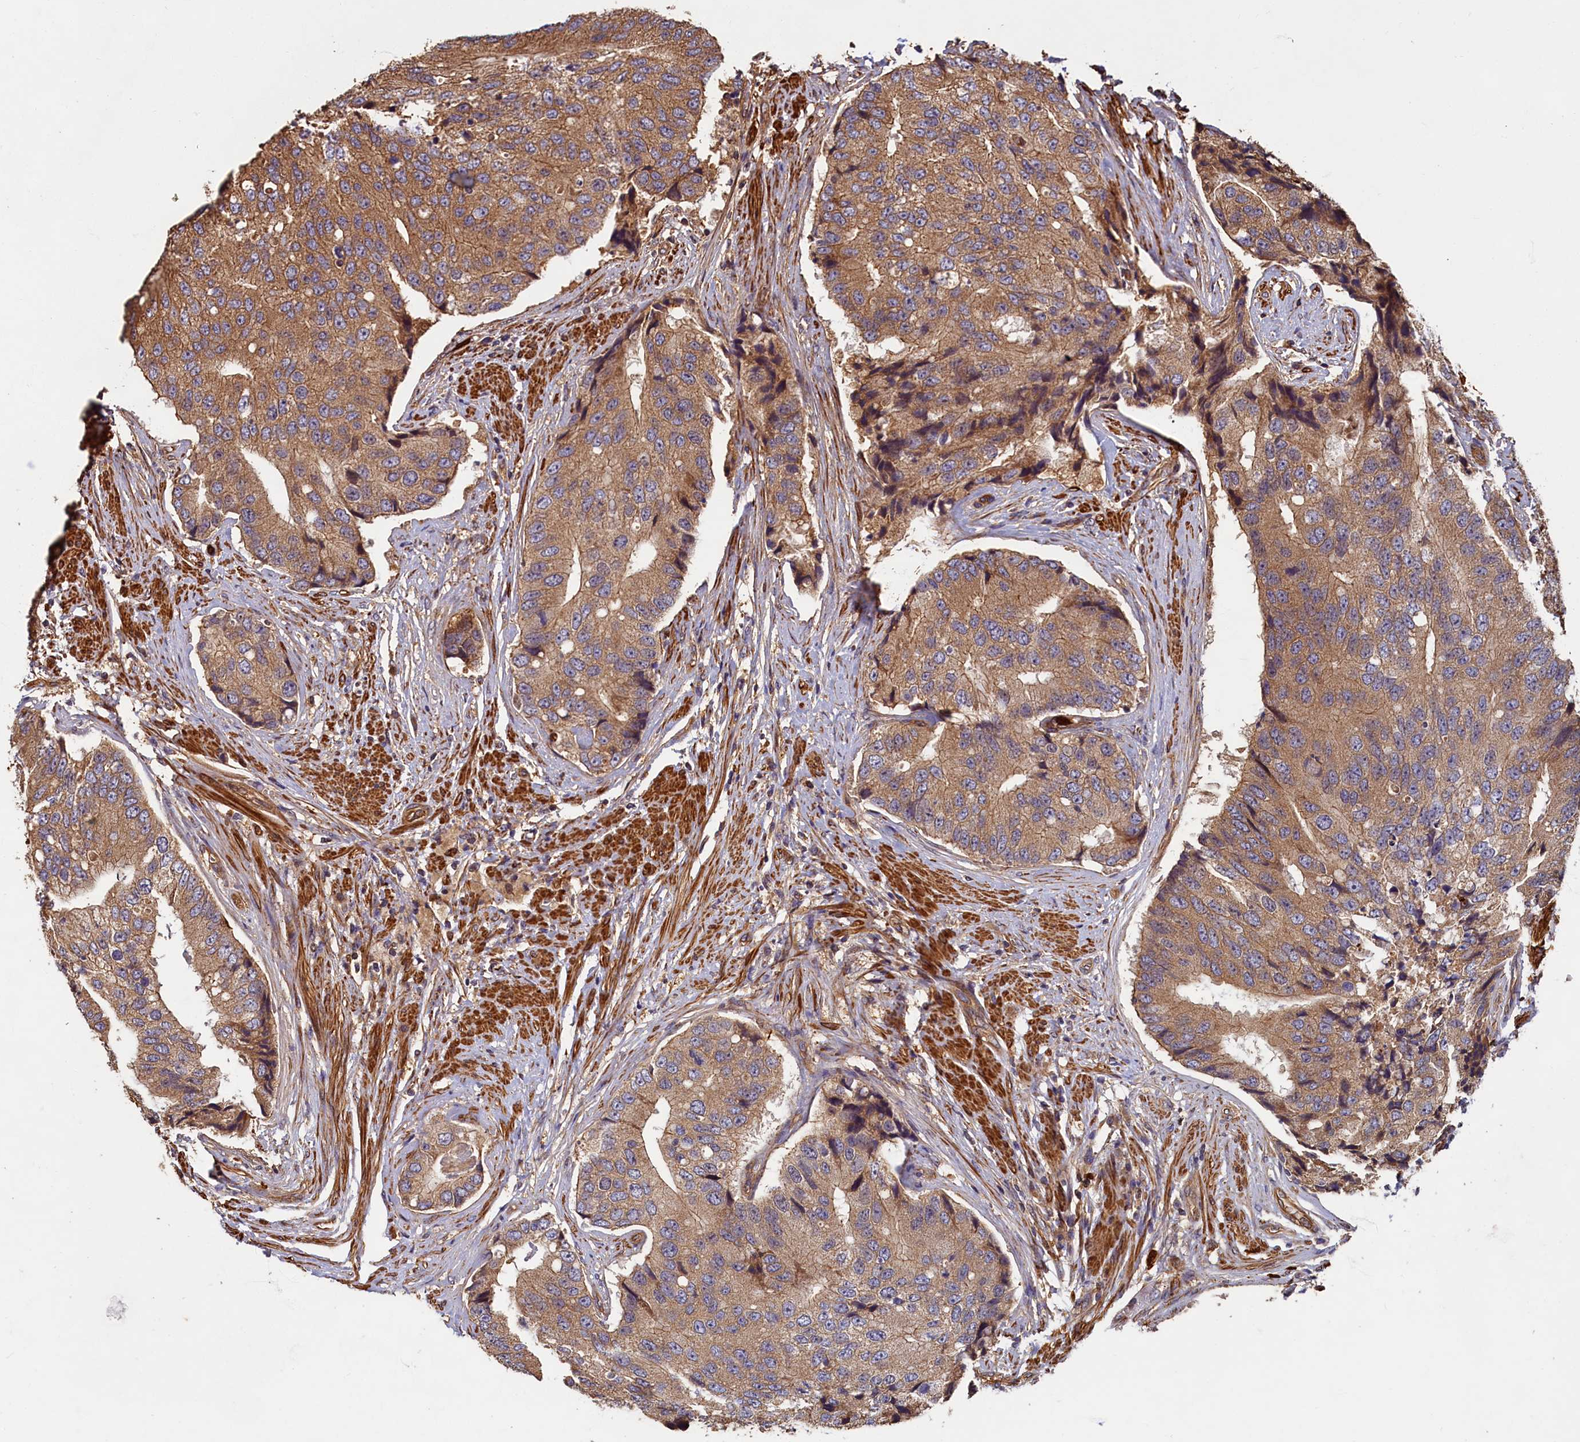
{"staining": {"intensity": "moderate", "quantity": ">75%", "location": "cytoplasmic/membranous"}, "tissue": "prostate cancer", "cell_type": "Tumor cells", "image_type": "cancer", "snomed": [{"axis": "morphology", "description": "Adenocarcinoma, High grade"}, {"axis": "topography", "description": "Prostate"}], "caption": "Immunohistochemistry (DAB) staining of human high-grade adenocarcinoma (prostate) demonstrates moderate cytoplasmic/membranous protein positivity in about >75% of tumor cells.", "gene": "CCDC102B", "patient": {"sex": "male", "age": 70}}